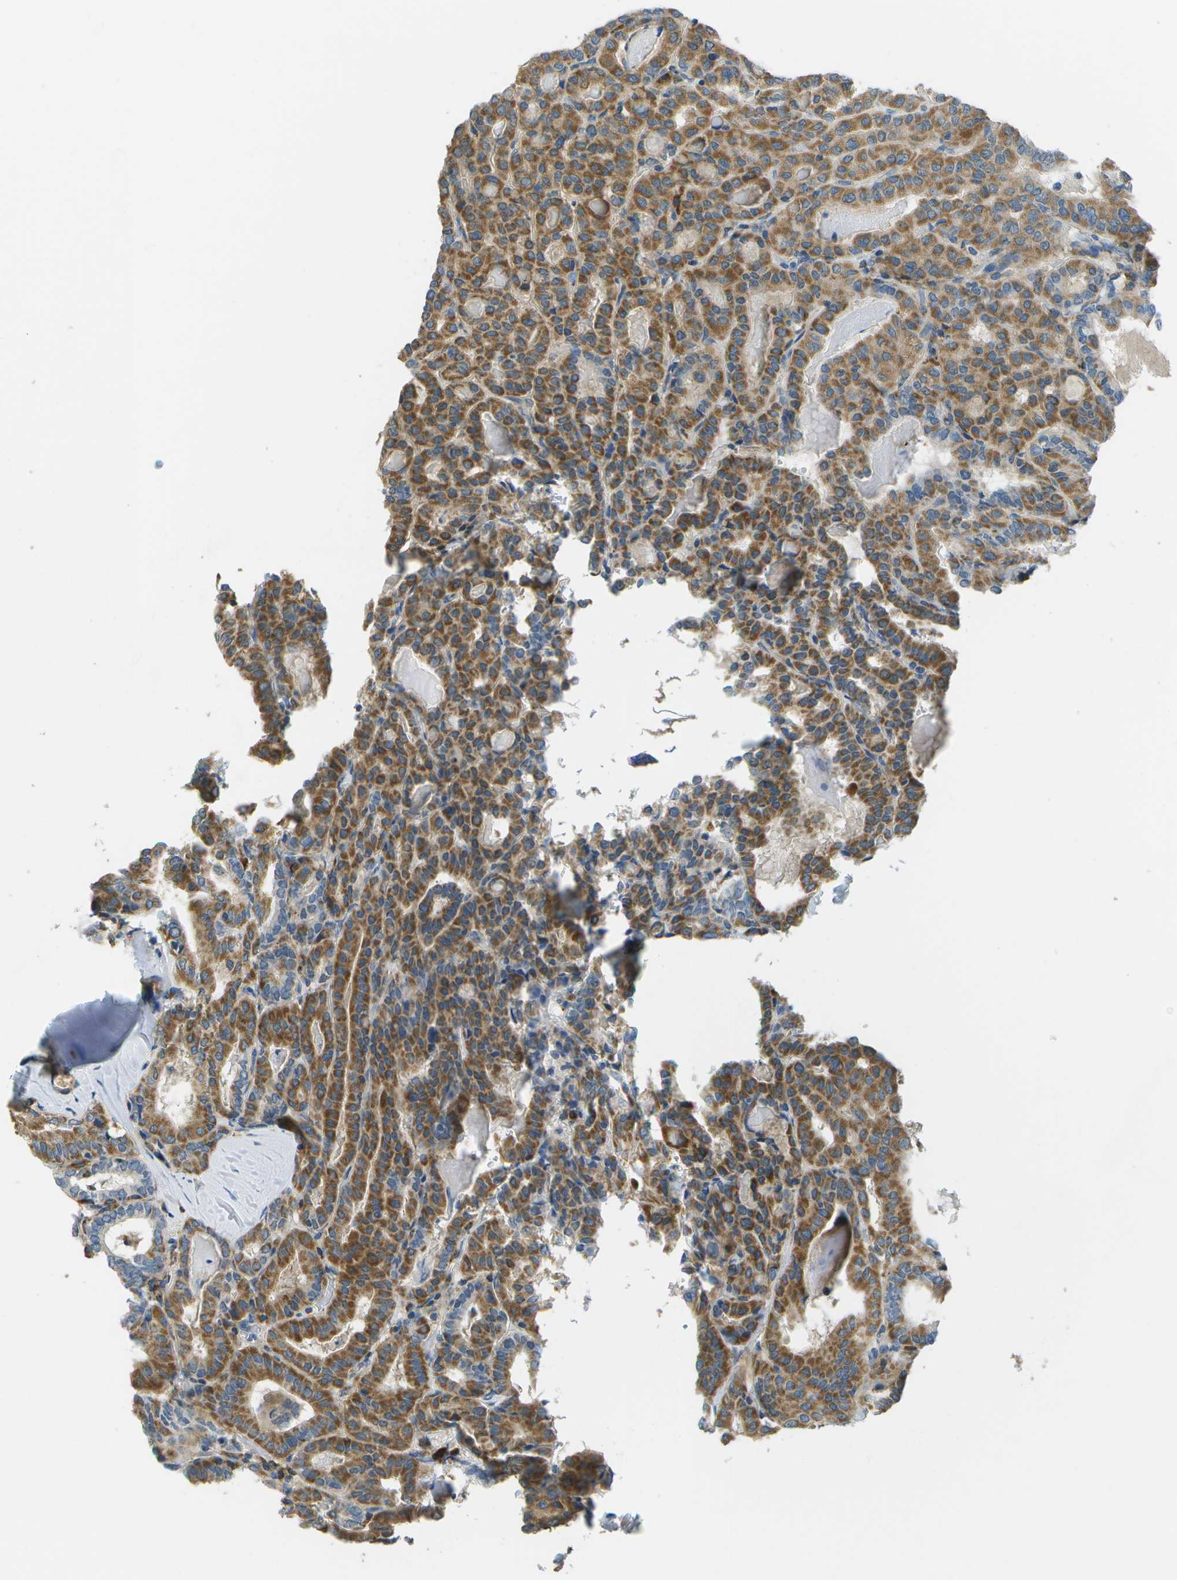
{"staining": {"intensity": "moderate", "quantity": ">75%", "location": "cytoplasmic/membranous"}, "tissue": "thyroid cancer", "cell_type": "Tumor cells", "image_type": "cancer", "snomed": [{"axis": "morphology", "description": "Papillary adenocarcinoma, NOS"}, {"axis": "topography", "description": "Thyroid gland"}], "caption": "Thyroid papillary adenocarcinoma stained with DAB (3,3'-diaminobenzidine) immunohistochemistry displays medium levels of moderate cytoplasmic/membranous expression in approximately >75% of tumor cells. Using DAB (3,3'-diaminobenzidine) (brown) and hematoxylin (blue) stains, captured at high magnification using brightfield microscopy.", "gene": "PTGIS", "patient": {"sex": "female", "age": 42}}